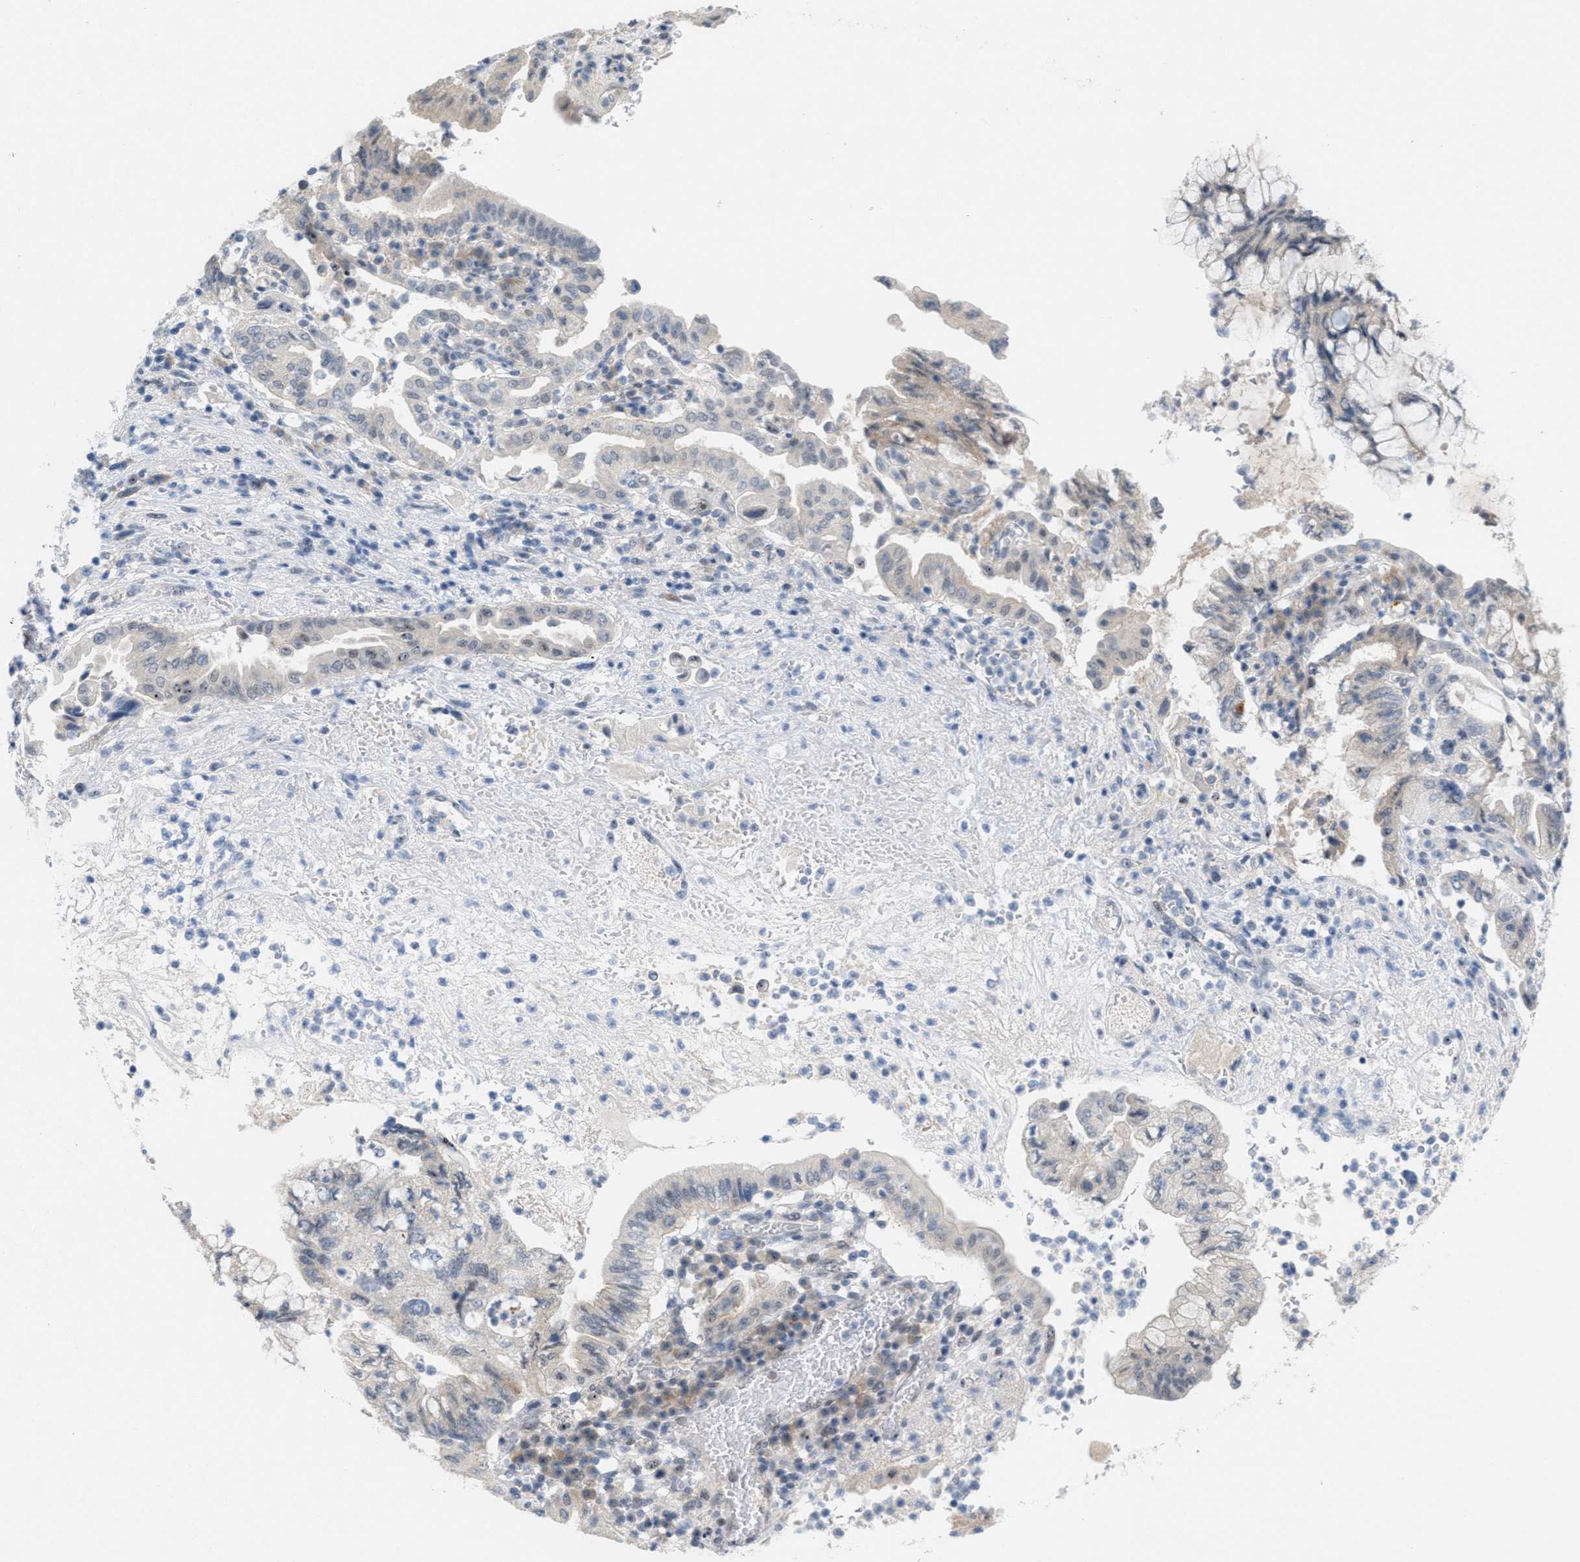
{"staining": {"intensity": "negative", "quantity": "none", "location": "none"}, "tissue": "pancreatic cancer", "cell_type": "Tumor cells", "image_type": "cancer", "snomed": [{"axis": "morphology", "description": "Adenocarcinoma, NOS"}, {"axis": "topography", "description": "Pancreas"}], "caption": "Immunohistochemical staining of human pancreatic cancer (adenocarcinoma) displays no significant expression in tumor cells.", "gene": "WIPI2", "patient": {"sex": "female", "age": 73}}